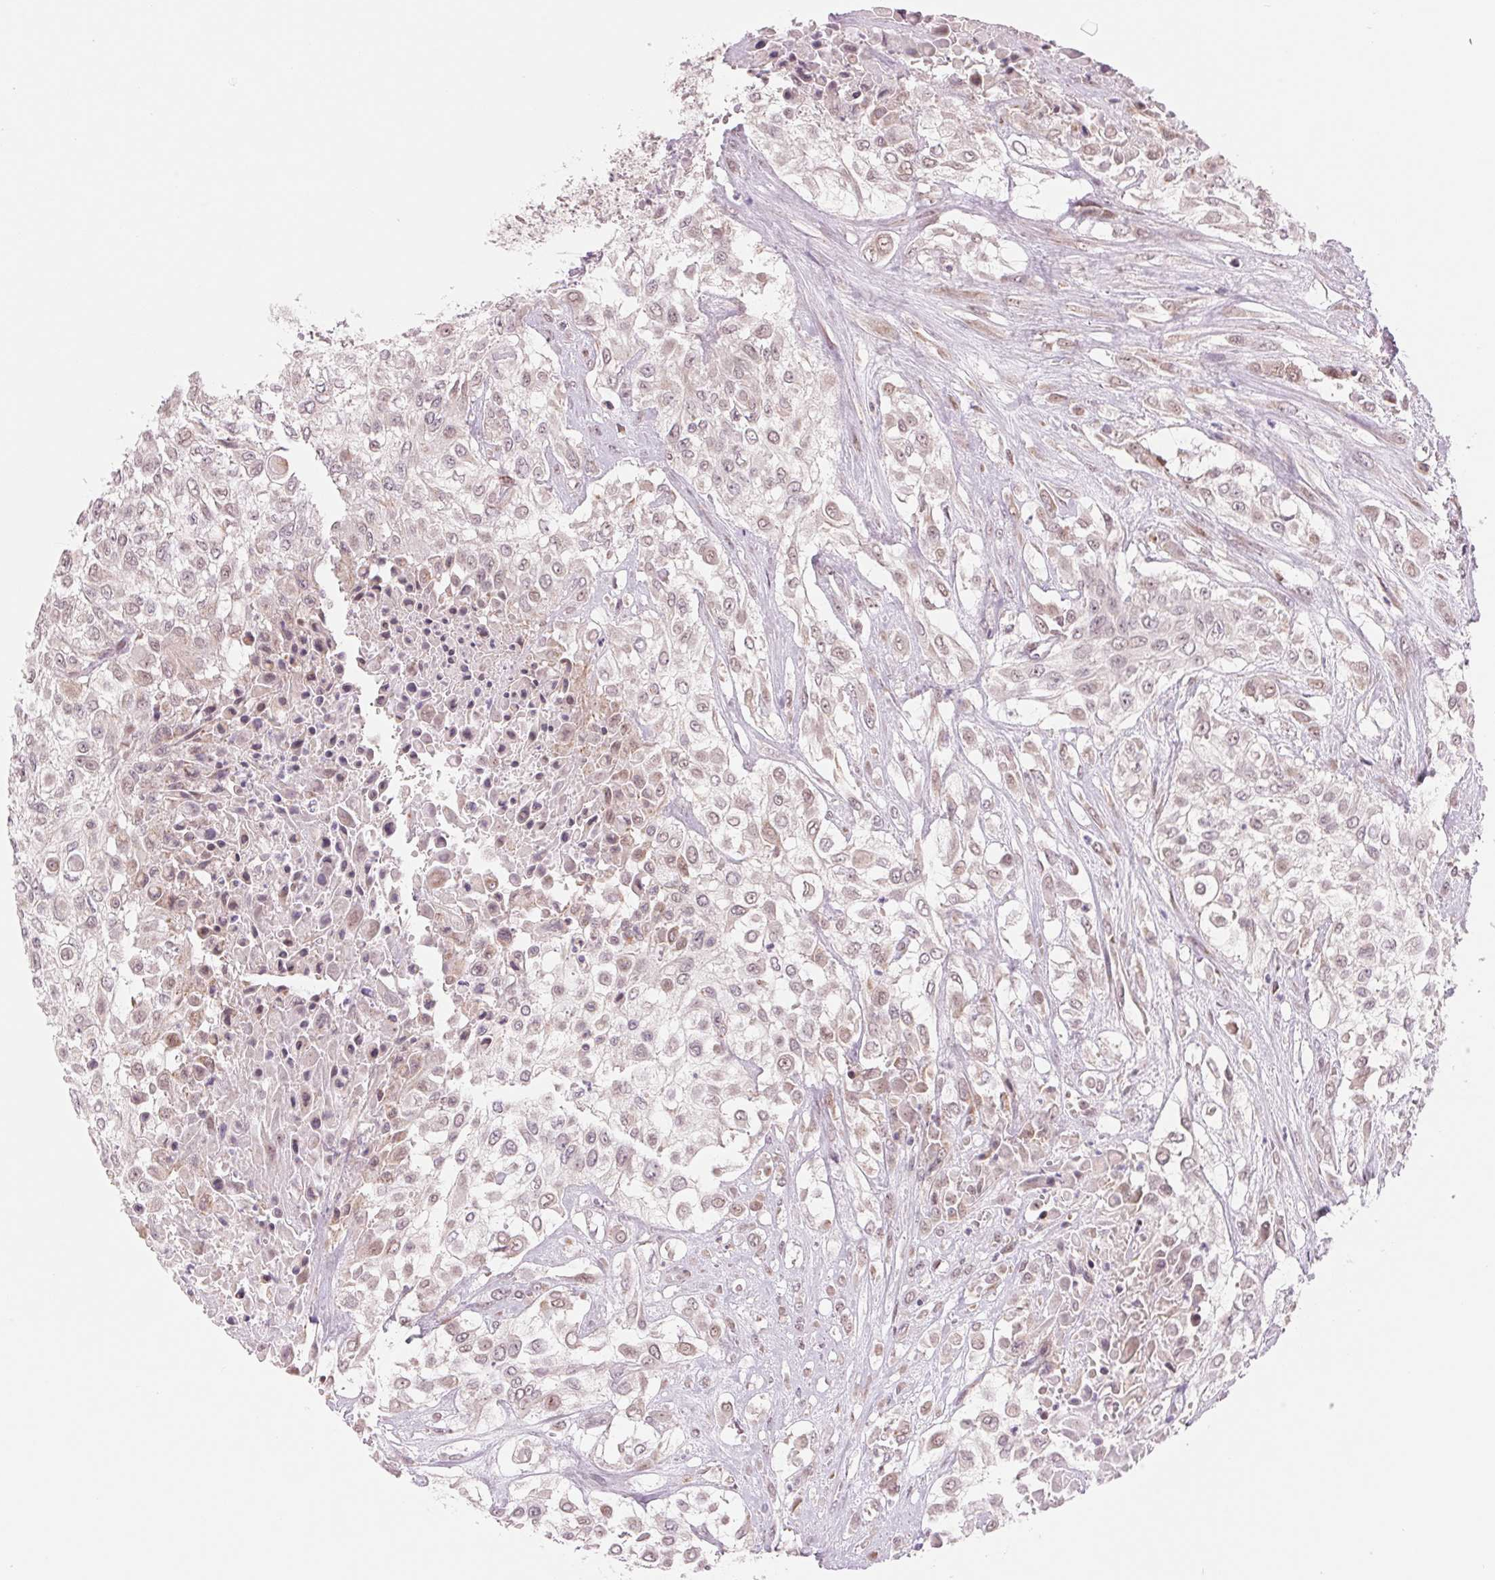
{"staining": {"intensity": "weak", "quantity": ">75%", "location": "nuclear"}, "tissue": "urothelial cancer", "cell_type": "Tumor cells", "image_type": "cancer", "snomed": [{"axis": "morphology", "description": "Urothelial carcinoma, High grade"}, {"axis": "topography", "description": "Urinary bladder"}], "caption": "Immunohistochemistry (IHC) micrograph of urothelial carcinoma (high-grade) stained for a protein (brown), which demonstrates low levels of weak nuclear staining in about >75% of tumor cells.", "gene": "ARHGAP32", "patient": {"sex": "male", "age": 57}}